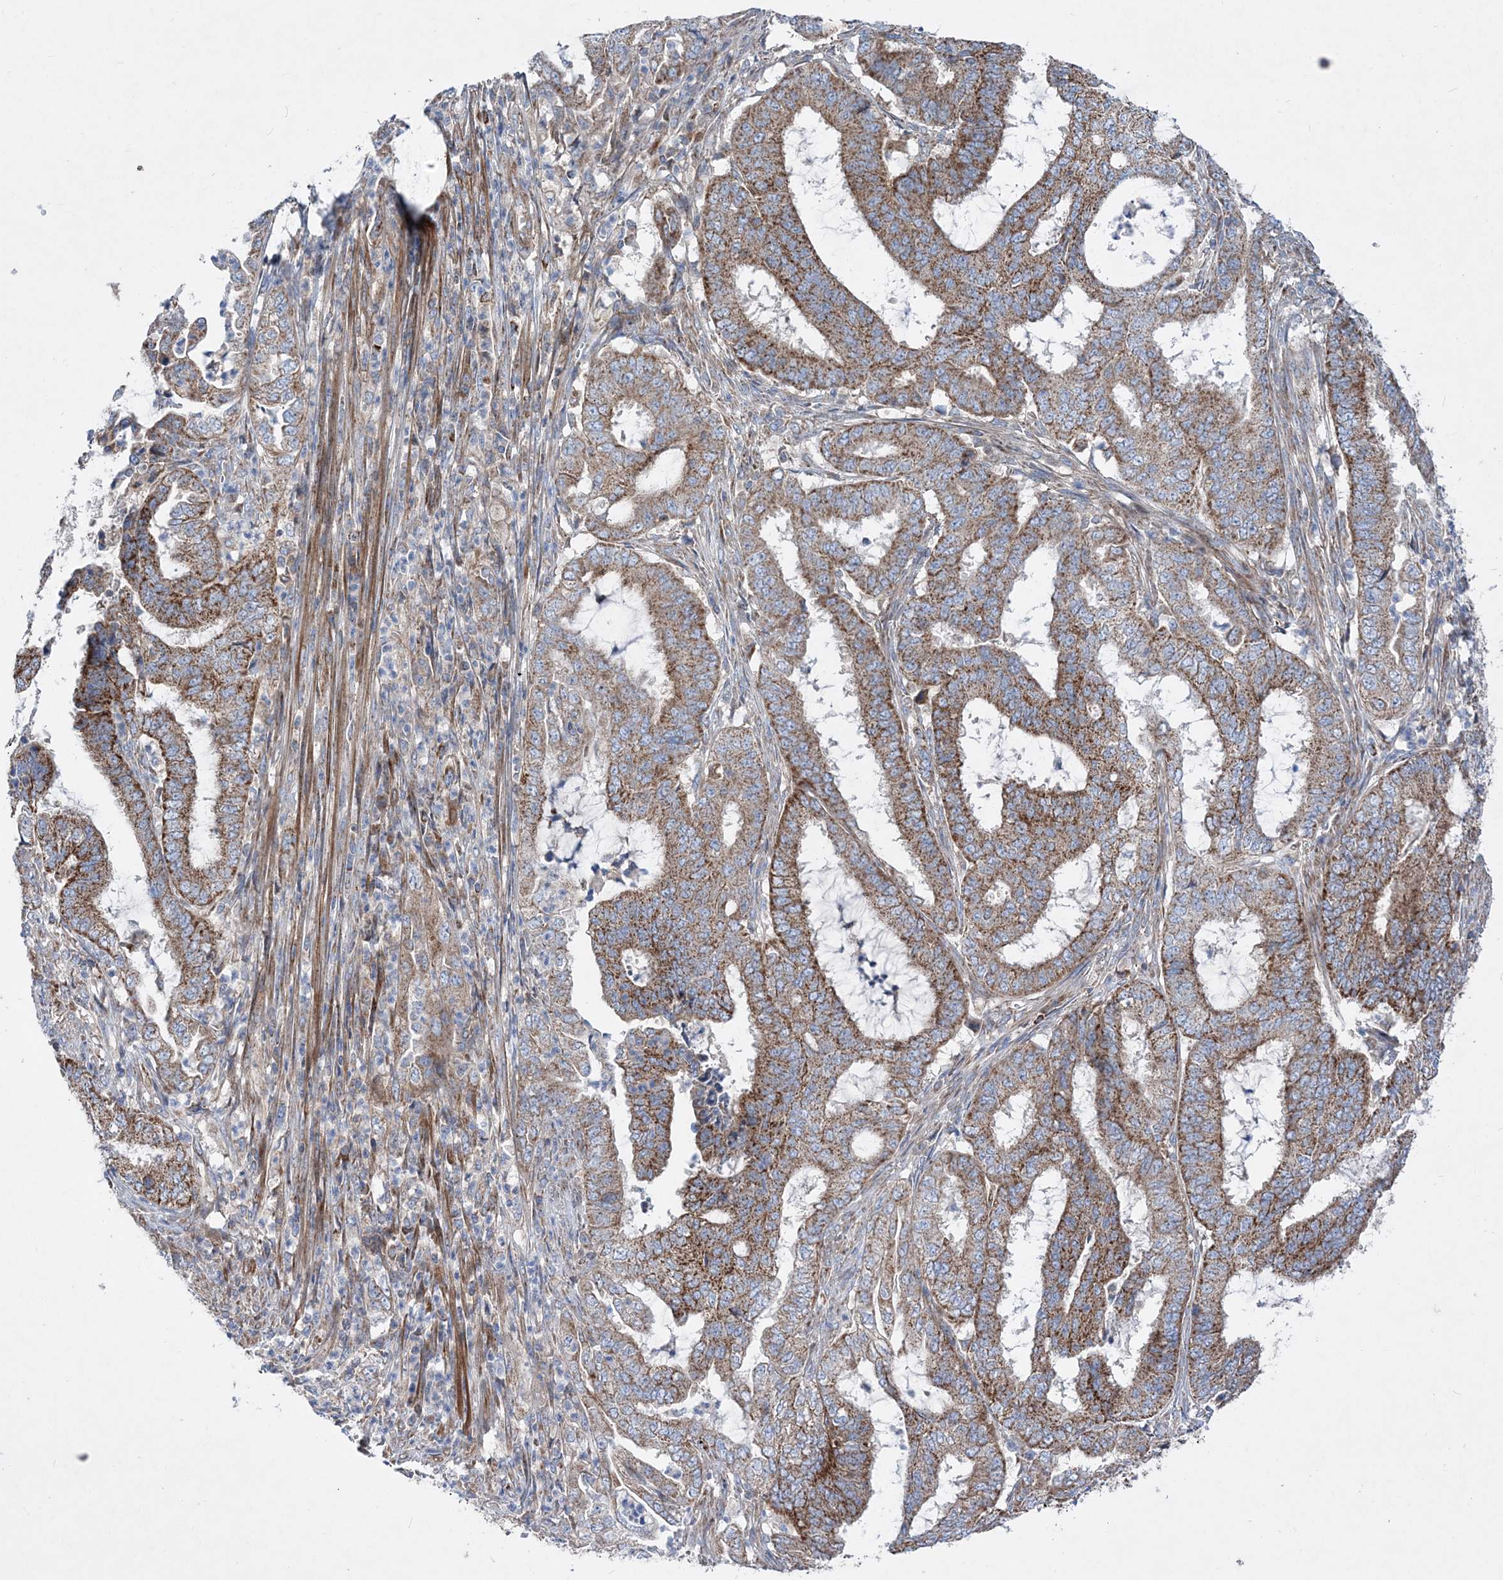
{"staining": {"intensity": "moderate", "quantity": ">75%", "location": "cytoplasmic/membranous"}, "tissue": "endometrial cancer", "cell_type": "Tumor cells", "image_type": "cancer", "snomed": [{"axis": "morphology", "description": "Adenocarcinoma, NOS"}, {"axis": "topography", "description": "Endometrium"}], "caption": "Moderate cytoplasmic/membranous positivity is appreciated in about >75% of tumor cells in endometrial cancer.", "gene": "NGLY1", "patient": {"sex": "female", "age": 51}}